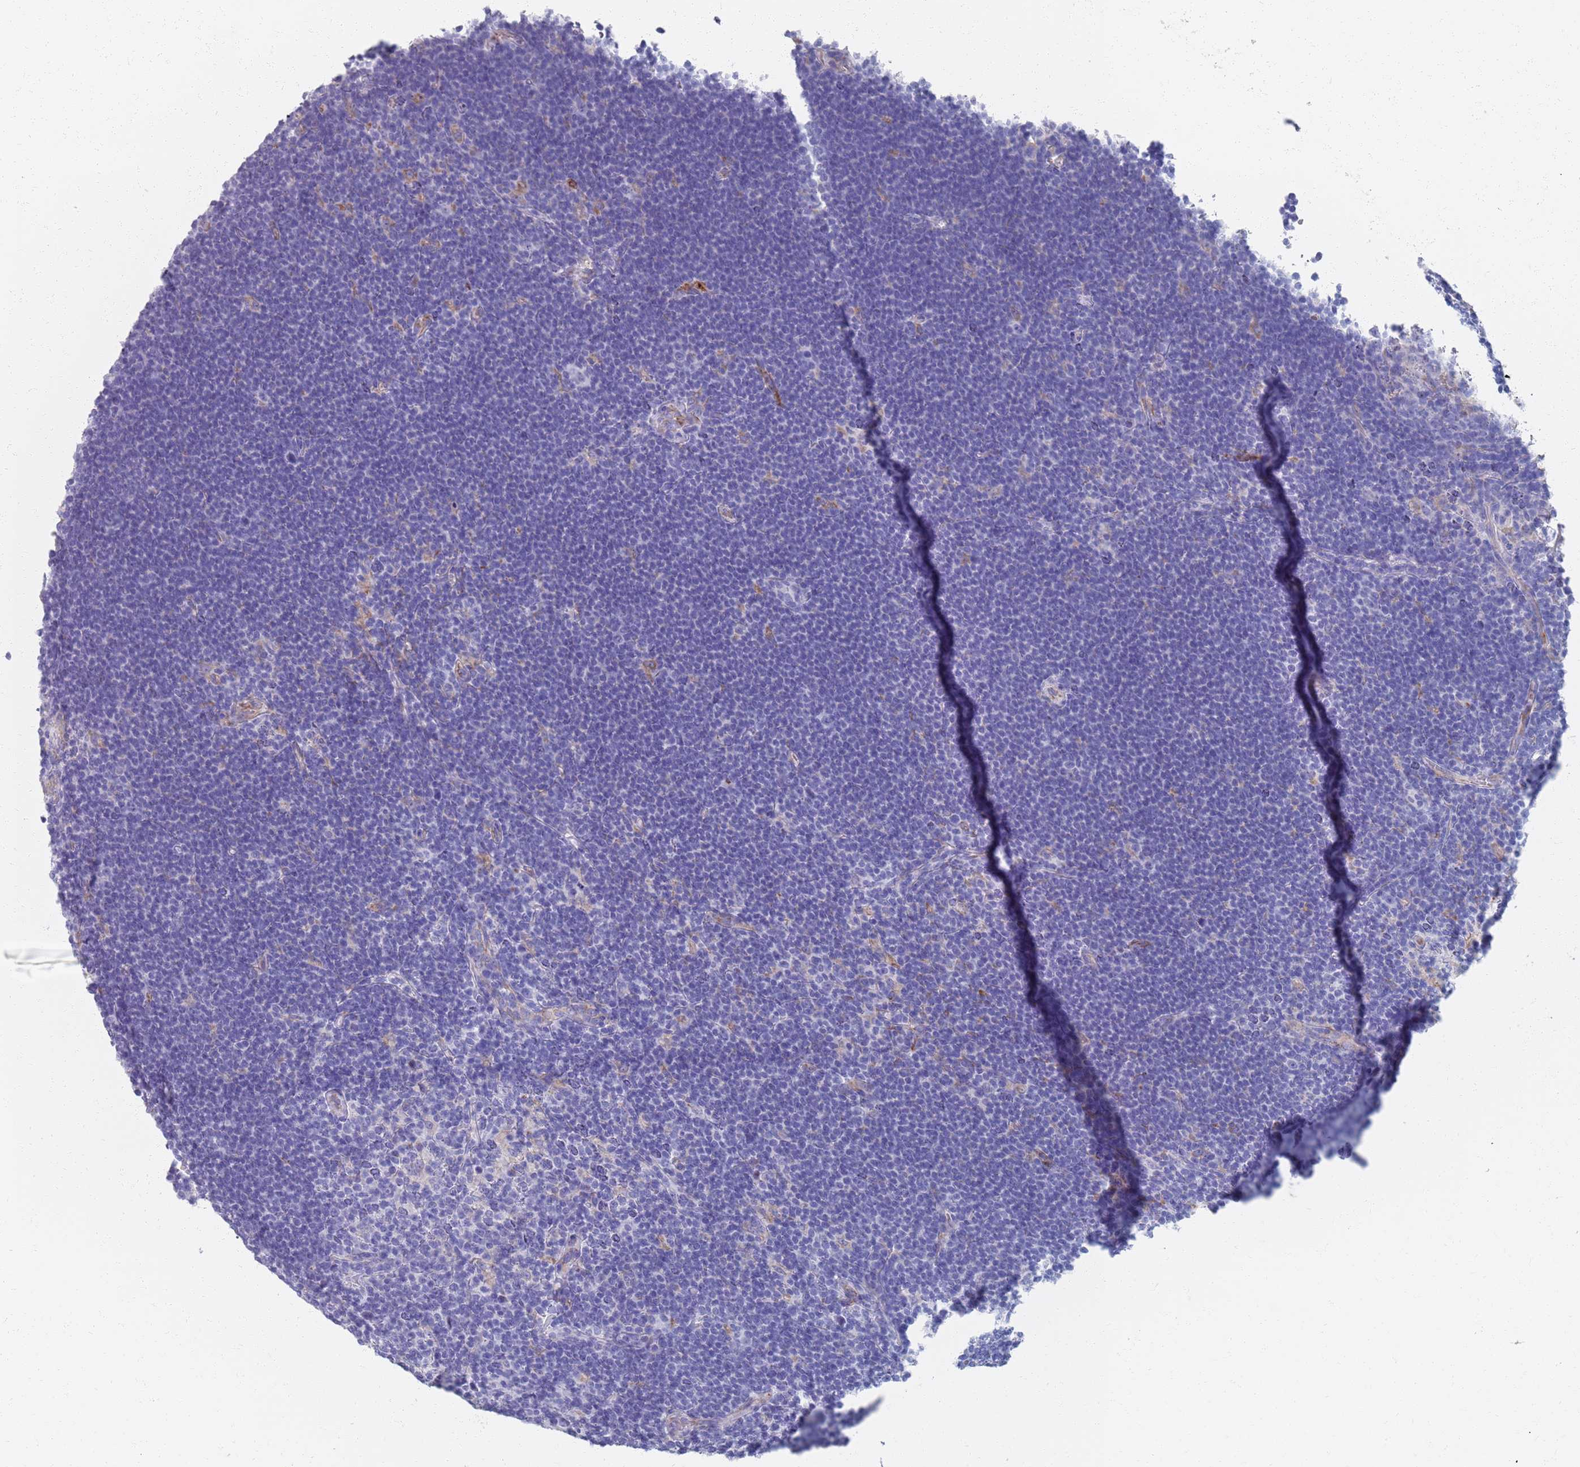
{"staining": {"intensity": "negative", "quantity": "none", "location": "none"}, "tissue": "lymphoma", "cell_type": "Tumor cells", "image_type": "cancer", "snomed": [{"axis": "morphology", "description": "Hodgkin's disease, NOS"}, {"axis": "topography", "description": "Lymph node"}], "caption": "An image of human lymphoma is negative for staining in tumor cells.", "gene": "PLOD1", "patient": {"sex": "female", "age": 57}}